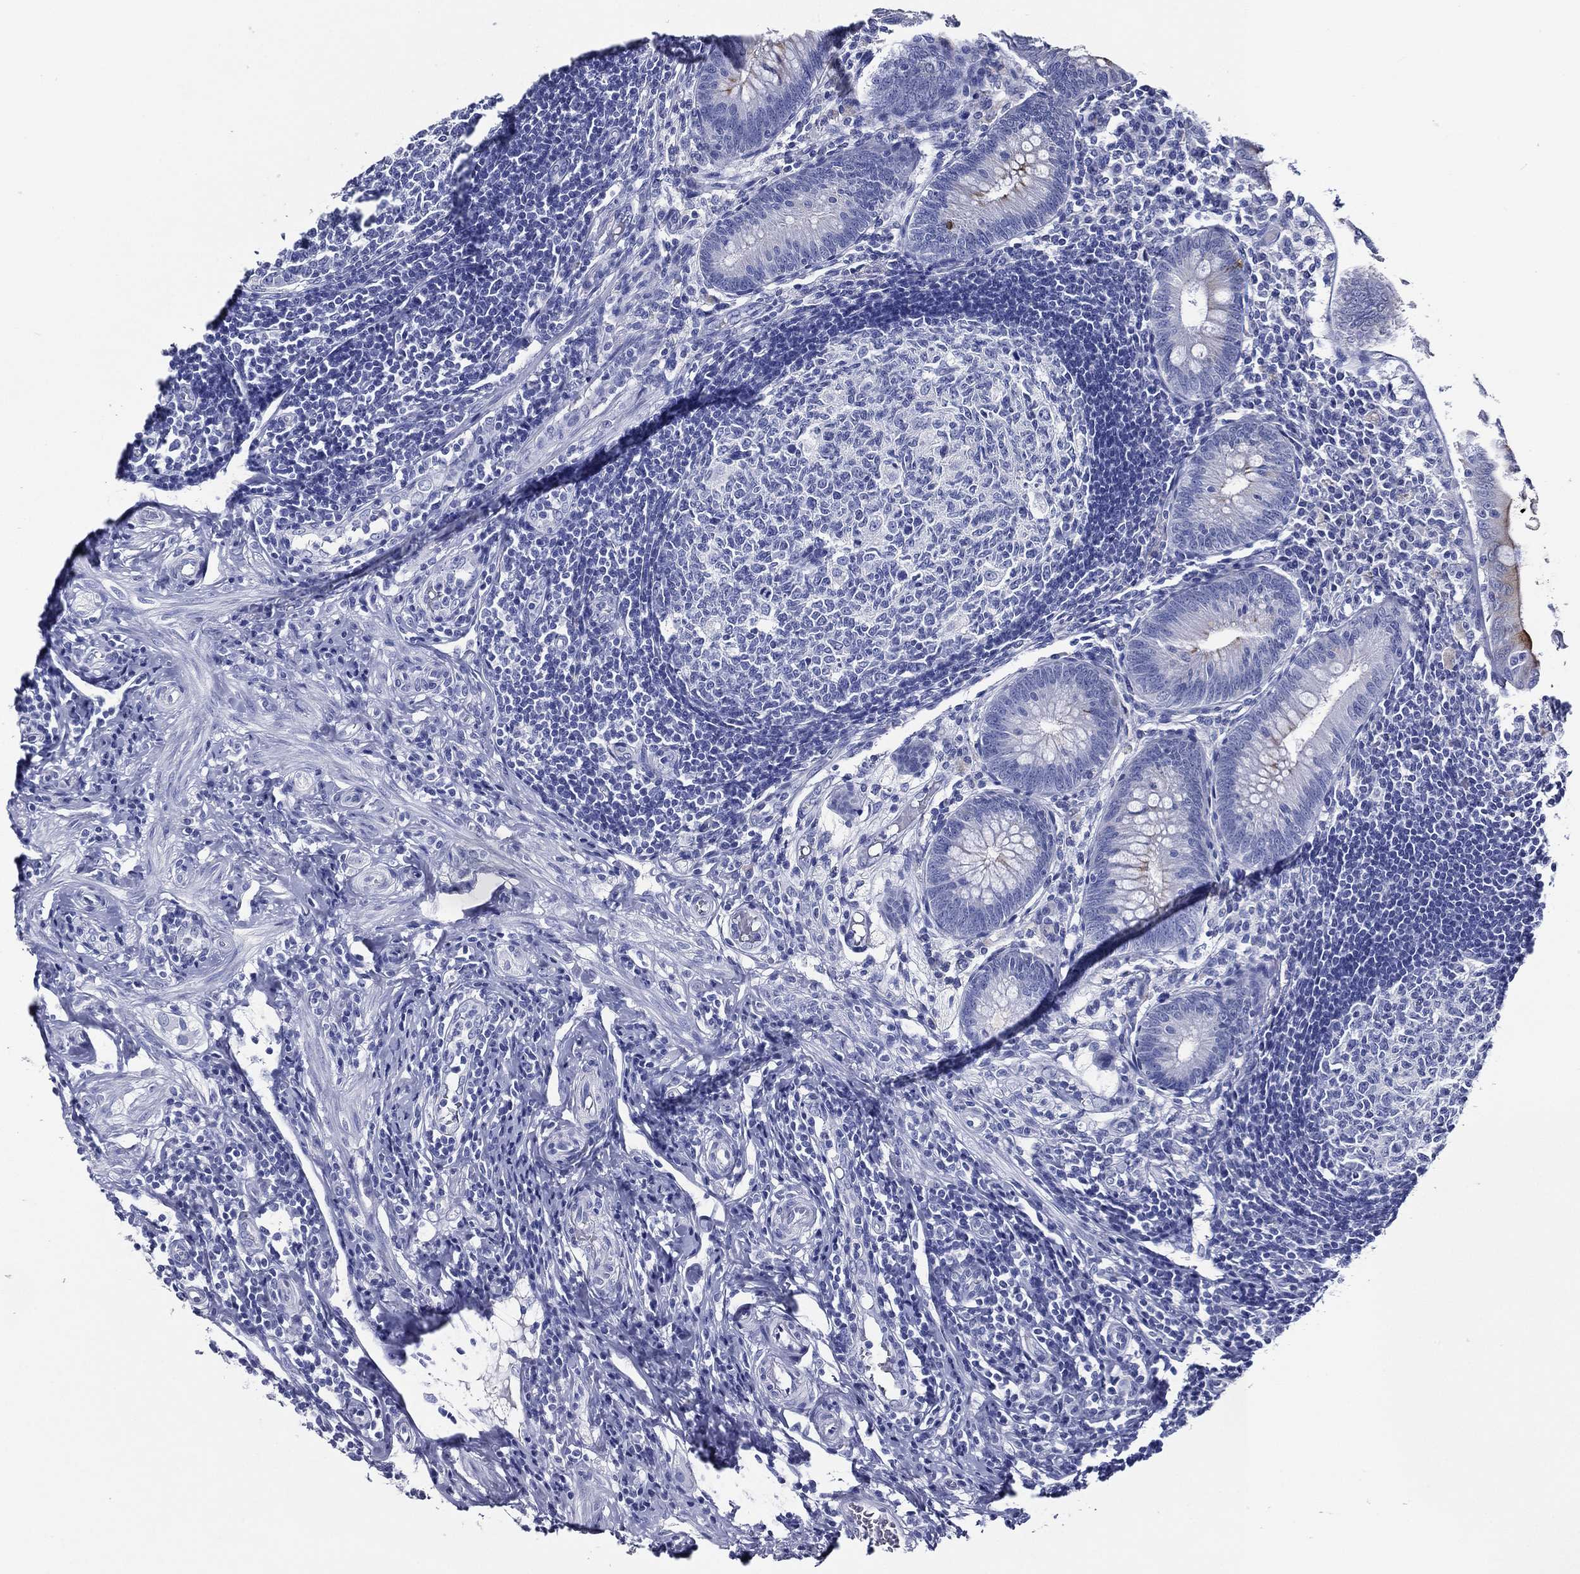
{"staining": {"intensity": "moderate", "quantity": "<25%", "location": "cytoplasmic/membranous"}, "tissue": "appendix", "cell_type": "Glandular cells", "image_type": "normal", "snomed": [{"axis": "morphology", "description": "Normal tissue, NOS"}, {"axis": "morphology", "description": "Inflammation, NOS"}, {"axis": "topography", "description": "Appendix"}], "caption": "A histopathology image of appendix stained for a protein shows moderate cytoplasmic/membranous brown staining in glandular cells. (Brightfield microscopy of DAB IHC at high magnification).", "gene": "ACE2", "patient": {"sex": "male", "age": 16}}